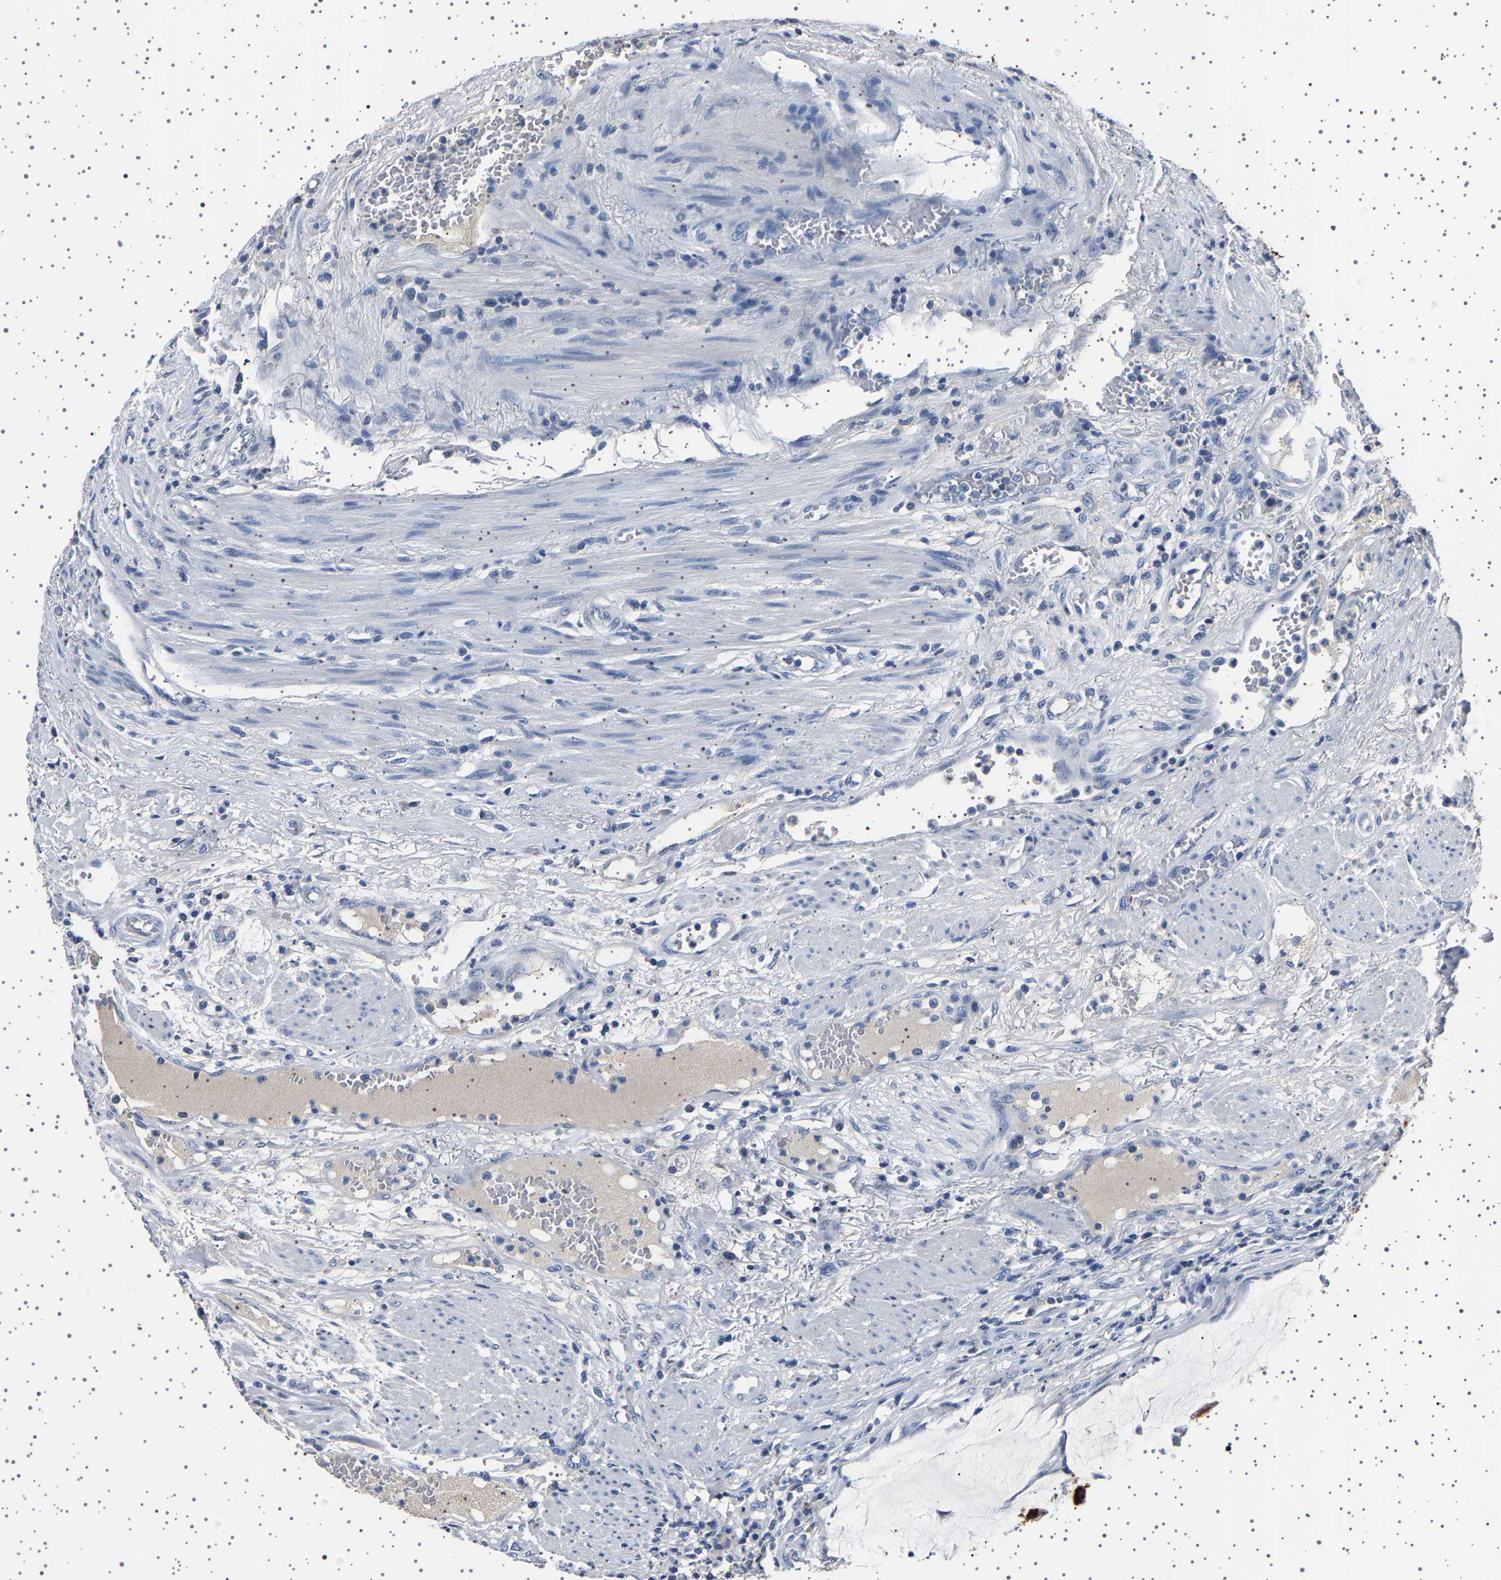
{"staining": {"intensity": "strong", "quantity": "<25%", "location": "cytoplasmic/membranous"}, "tissue": "colorectal cancer", "cell_type": "Tumor cells", "image_type": "cancer", "snomed": [{"axis": "morphology", "description": "Adenocarcinoma, NOS"}, {"axis": "topography", "description": "Colon"}], "caption": "Immunohistochemistry (IHC) photomicrograph of neoplastic tissue: colorectal adenocarcinoma stained using immunohistochemistry (IHC) demonstrates medium levels of strong protein expression localized specifically in the cytoplasmic/membranous of tumor cells, appearing as a cytoplasmic/membranous brown color.", "gene": "TFF3", "patient": {"sex": "female", "age": 84}}